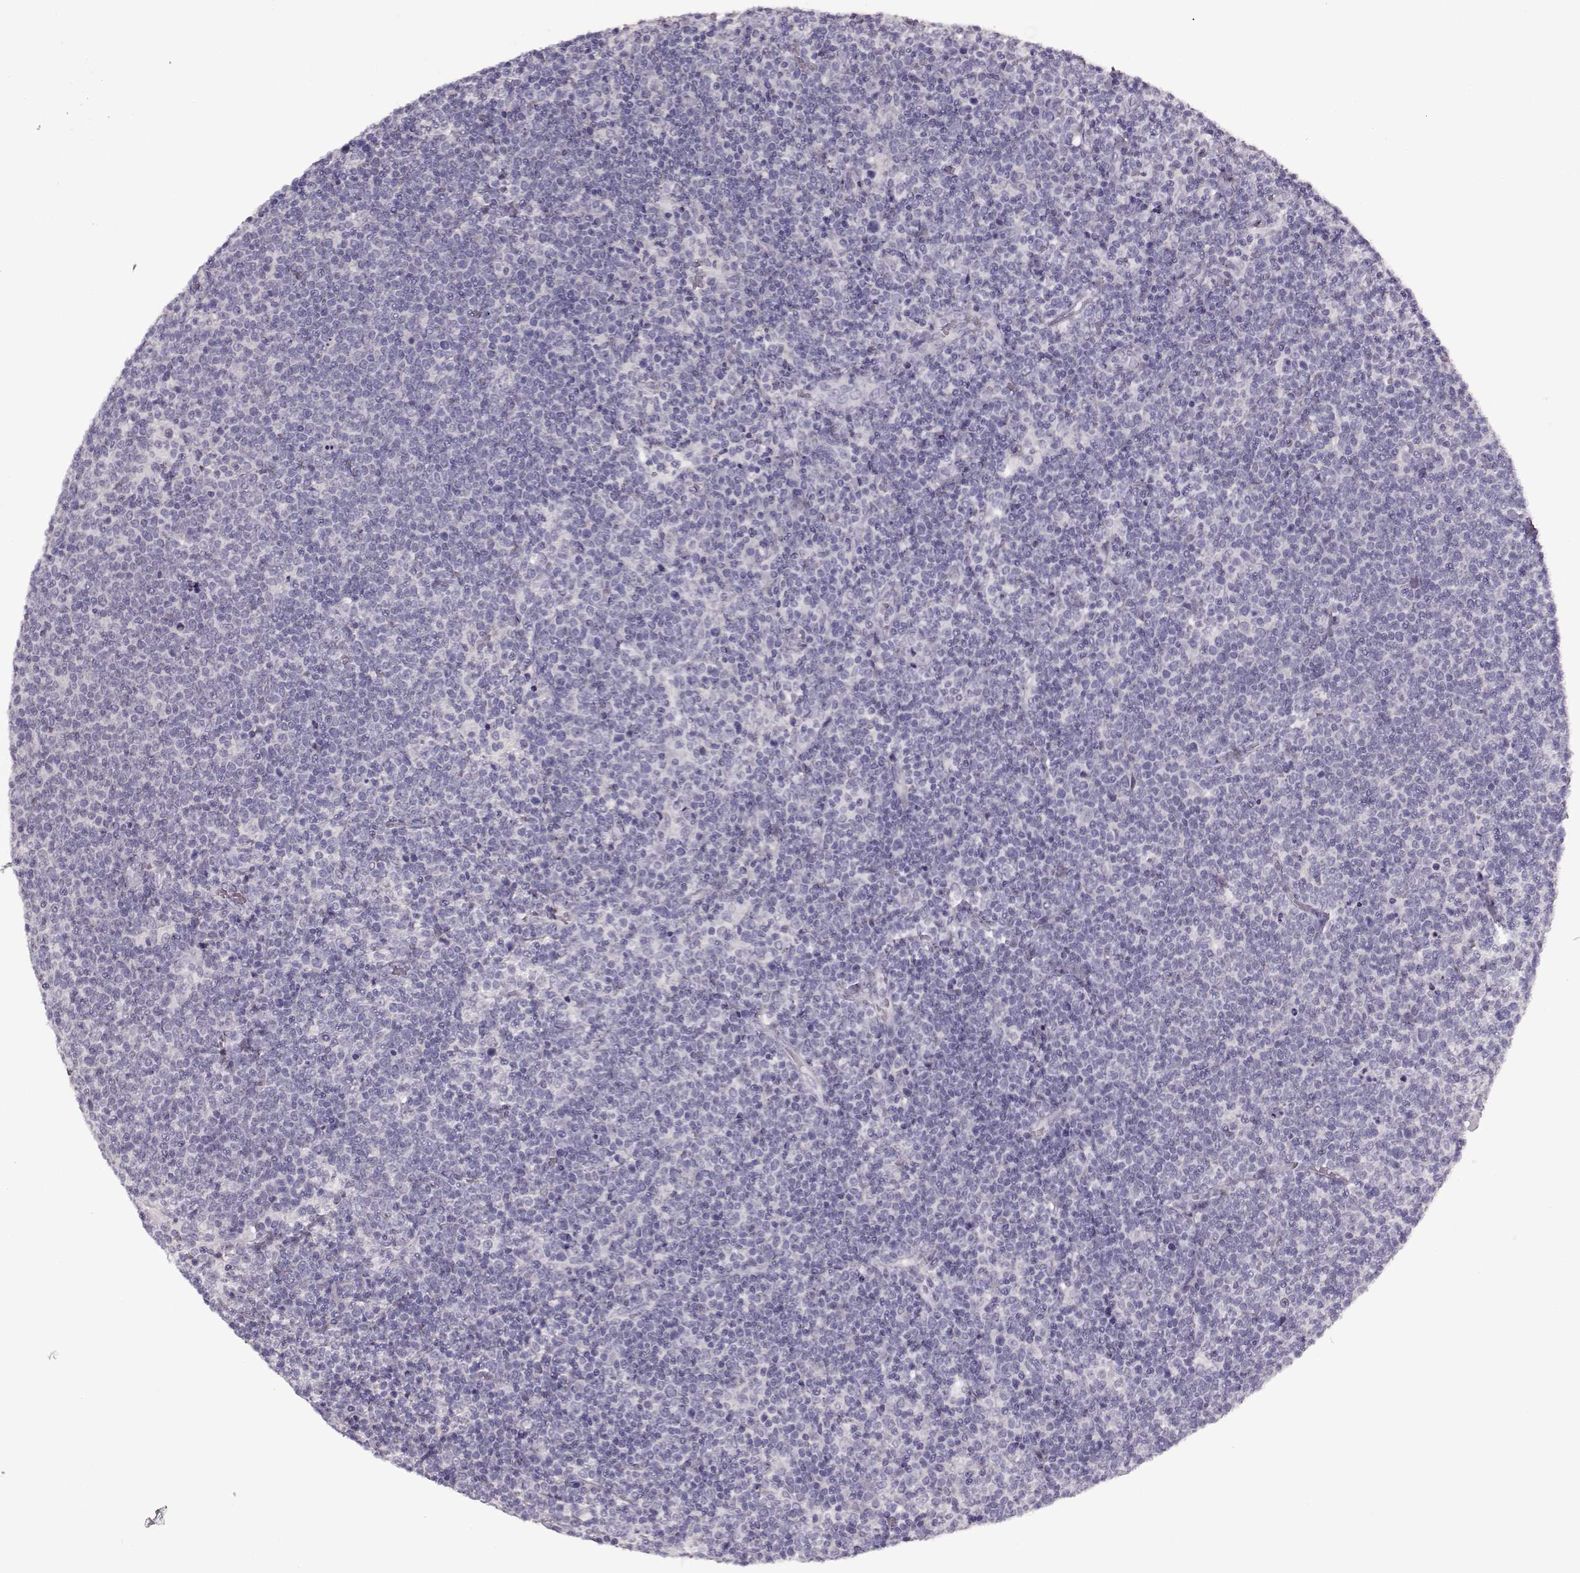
{"staining": {"intensity": "negative", "quantity": "none", "location": "none"}, "tissue": "lymphoma", "cell_type": "Tumor cells", "image_type": "cancer", "snomed": [{"axis": "morphology", "description": "Malignant lymphoma, non-Hodgkin's type, High grade"}, {"axis": "topography", "description": "Lymph node"}], "caption": "Tumor cells are negative for brown protein staining in high-grade malignant lymphoma, non-Hodgkin's type.", "gene": "FSHB", "patient": {"sex": "male", "age": 61}}